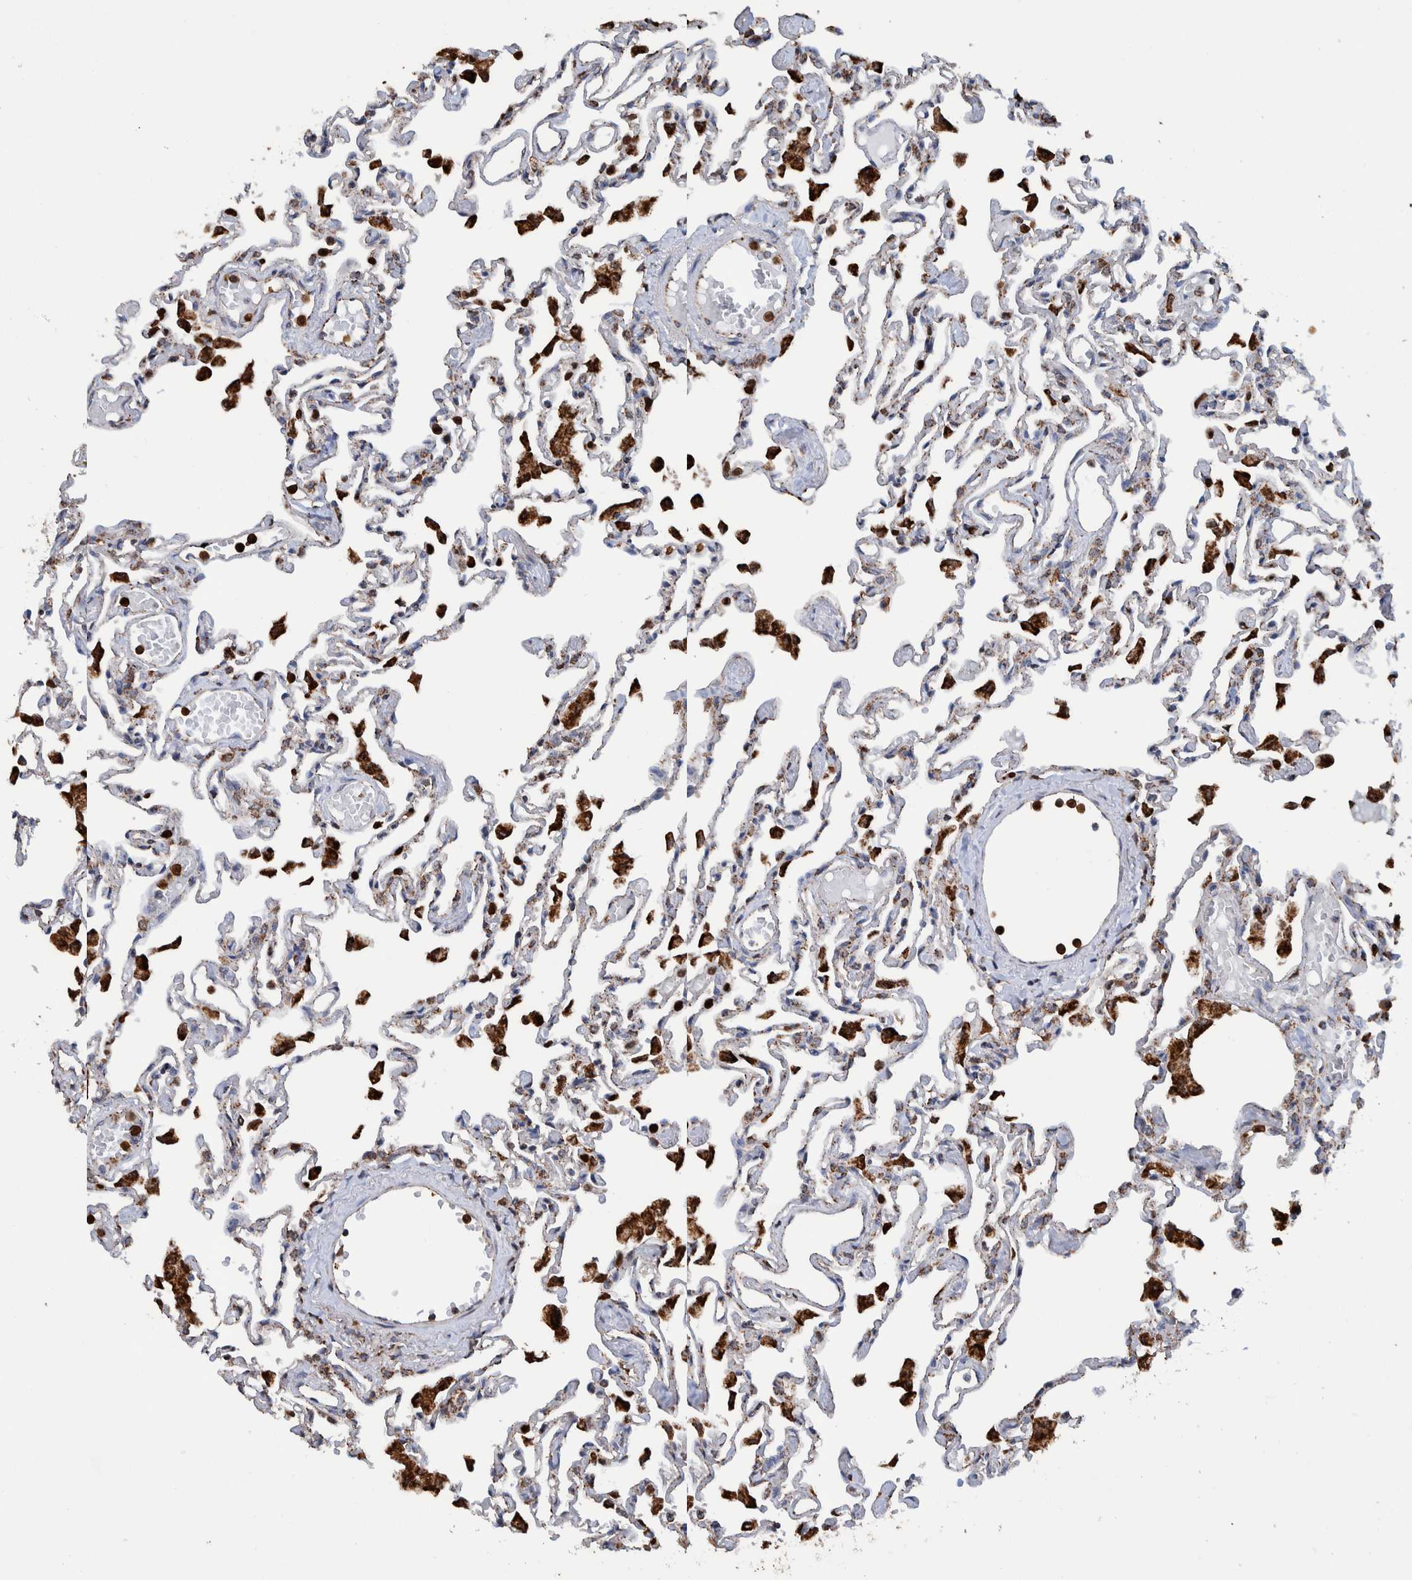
{"staining": {"intensity": "weak", "quantity": "<25%", "location": "cytoplasmic/membranous"}, "tissue": "lung", "cell_type": "Alveolar cells", "image_type": "normal", "snomed": [{"axis": "morphology", "description": "Normal tissue, NOS"}, {"axis": "topography", "description": "Bronchus"}, {"axis": "topography", "description": "Lung"}], "caption": "This image is of unremarkable lung stained with IHC to label a protein in brown with the nuclei are counter-stained blue. There is no expression in alveolar cells.", "gene": "DECR1", "patient": {"sex": "female", "age": 49}}